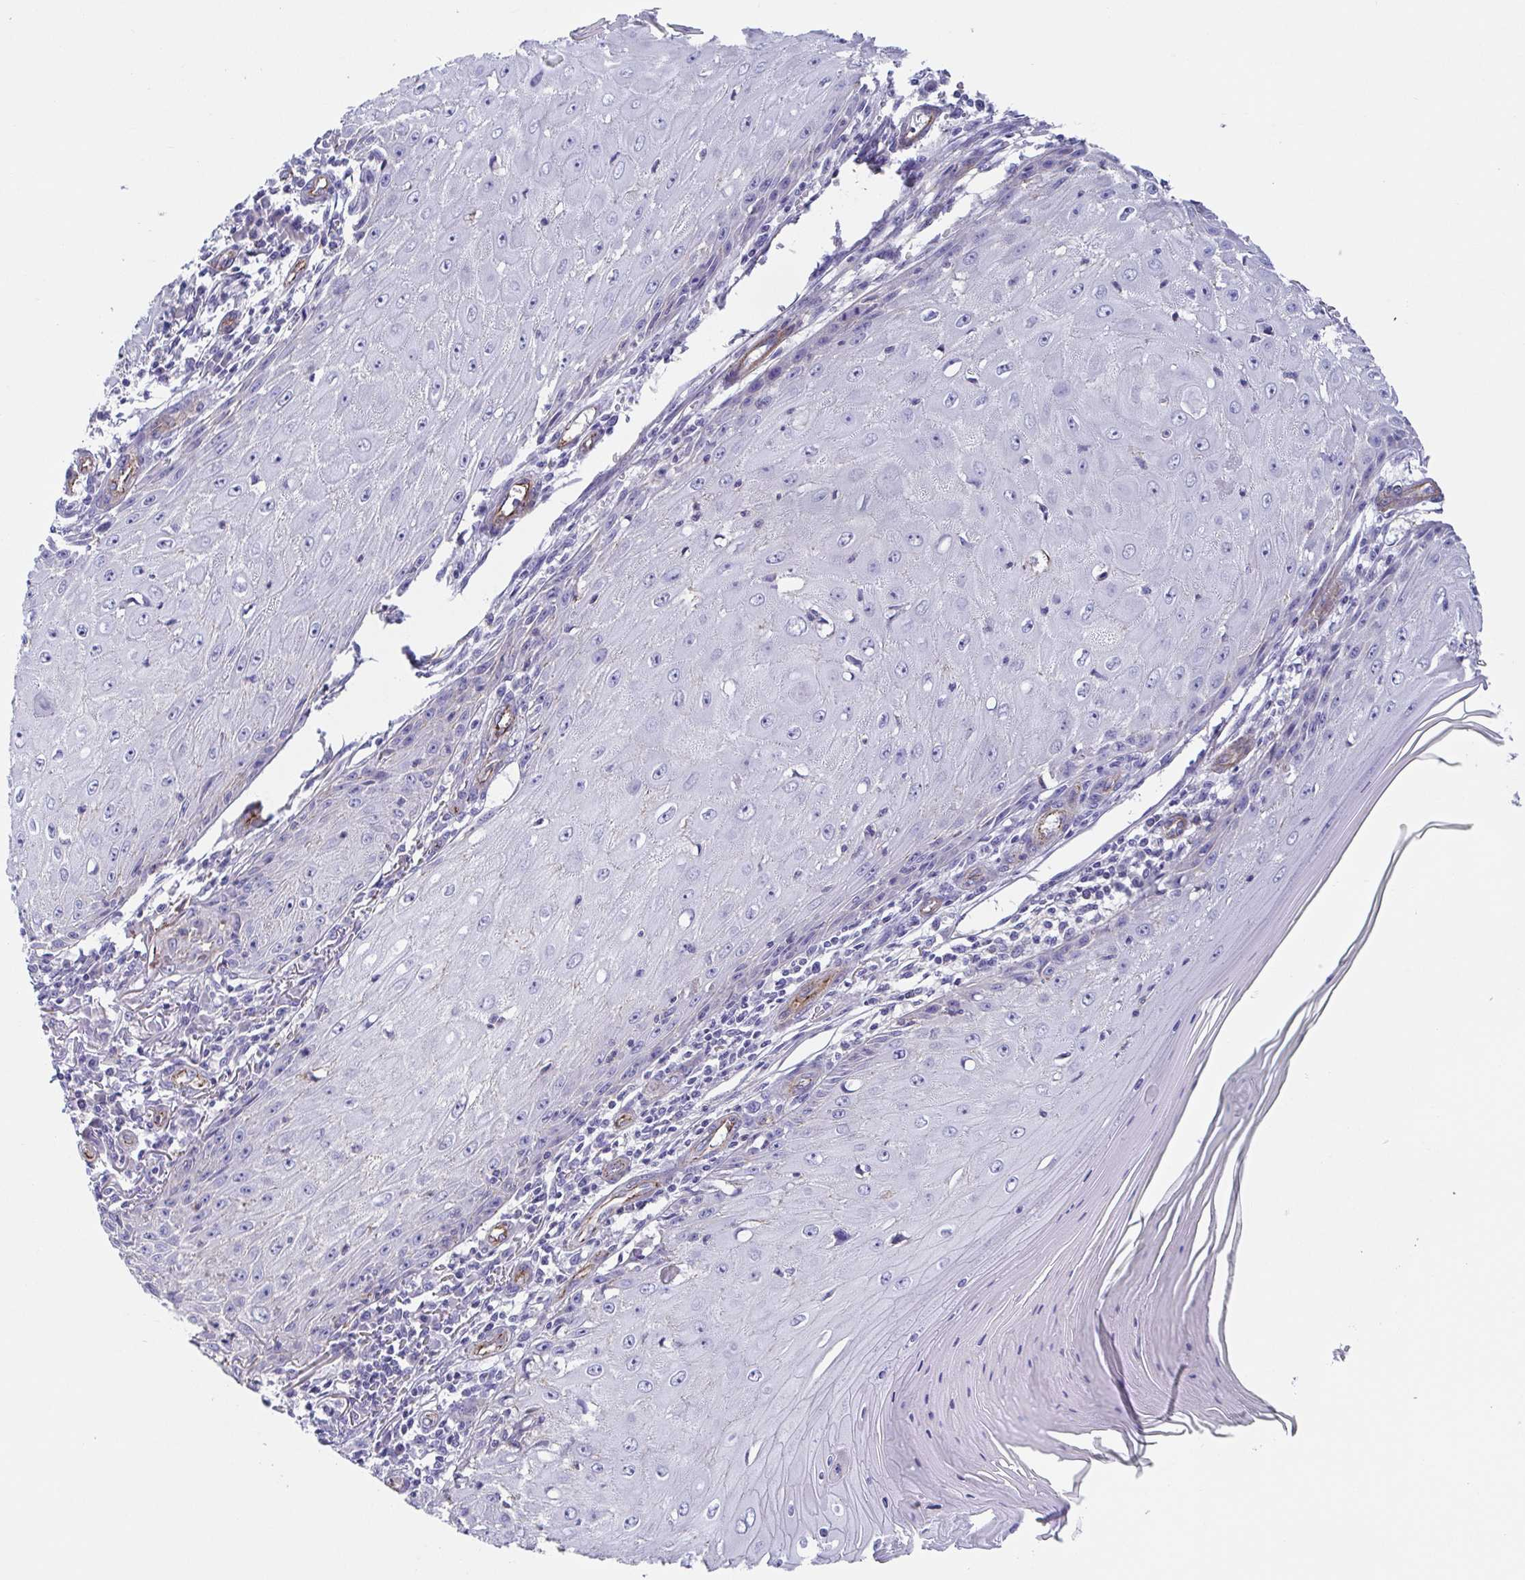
{"staining": {"intensity": "negative", "quantity": "none", "location": "none"}, "tissue": "skin cancer", "cell_type": "Tumor cells", "image_type": "cancer", "snomed": [{"axis": "morphology", "description": "Squamous cell carcinoma, NOS"}, {"axis": "topography", "description": "Skin"}], "caption": "IHC of squamous cell carcinoma (skin) displays no staining in tumor cells.", "gene": "TRAM2", "patient": {"sex": "female", "age": 73}}